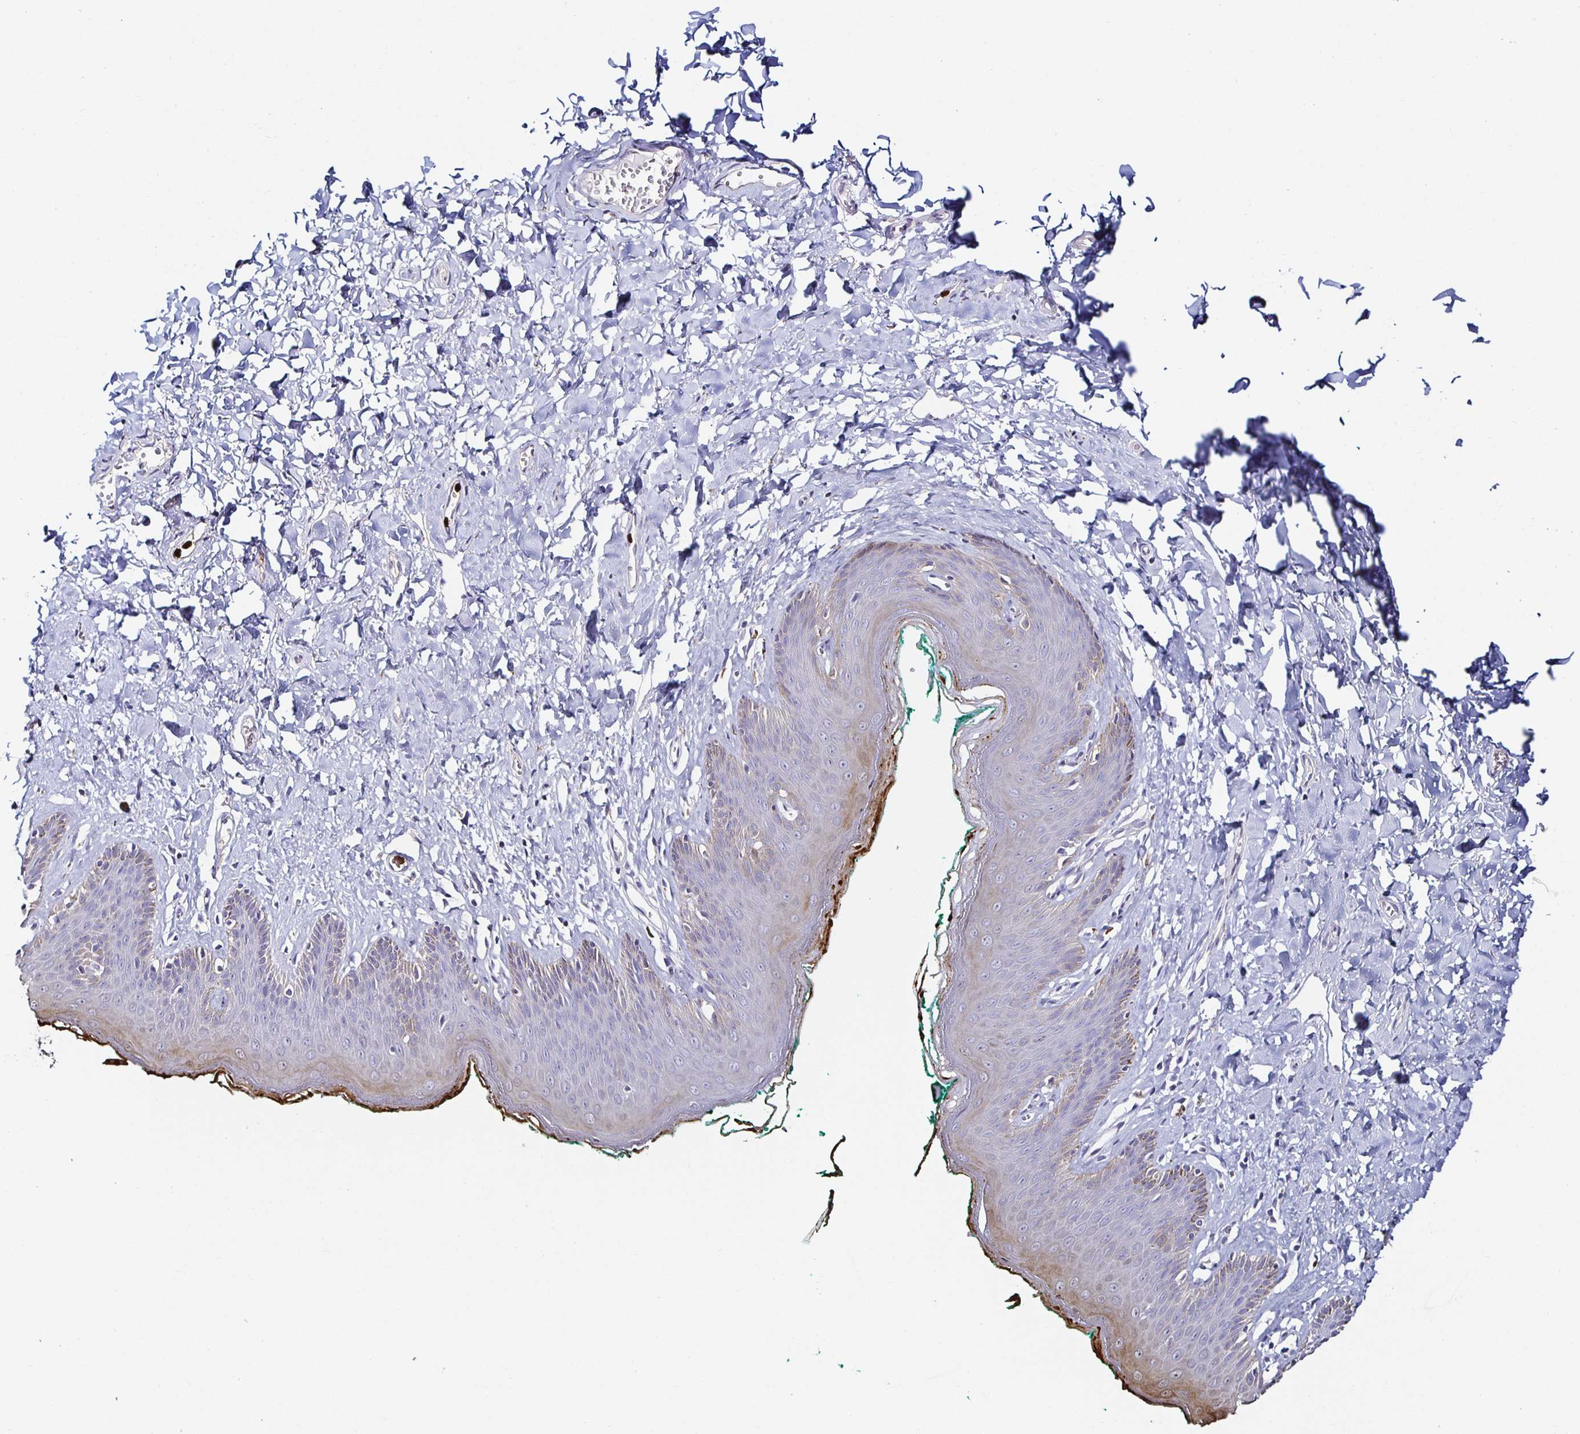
{"staining": {"intensity": "moderate", "quantity": "<25%", "location": "cytoplasmic/membranous"}, "tissue": "skin", "cell_type": "Epidermal cells", "image_type": "normal", "snomed": [{"axis": "morphology", "description": "Normal tissue, NOS"}, {"axis": "topography", "description": "Vulva"}, {"axis": "topography", "description": "Peripheral nerve tissue"}], "caption": "An image of human skin stained for a protein displays moderate cytoplasmic/membranous brown staining in epidermal cells. (DAB = brown stain, brightfield microscopy at high magnification).", "gene": "TLR4", "patient": {"sex": "female", "age": 66}}